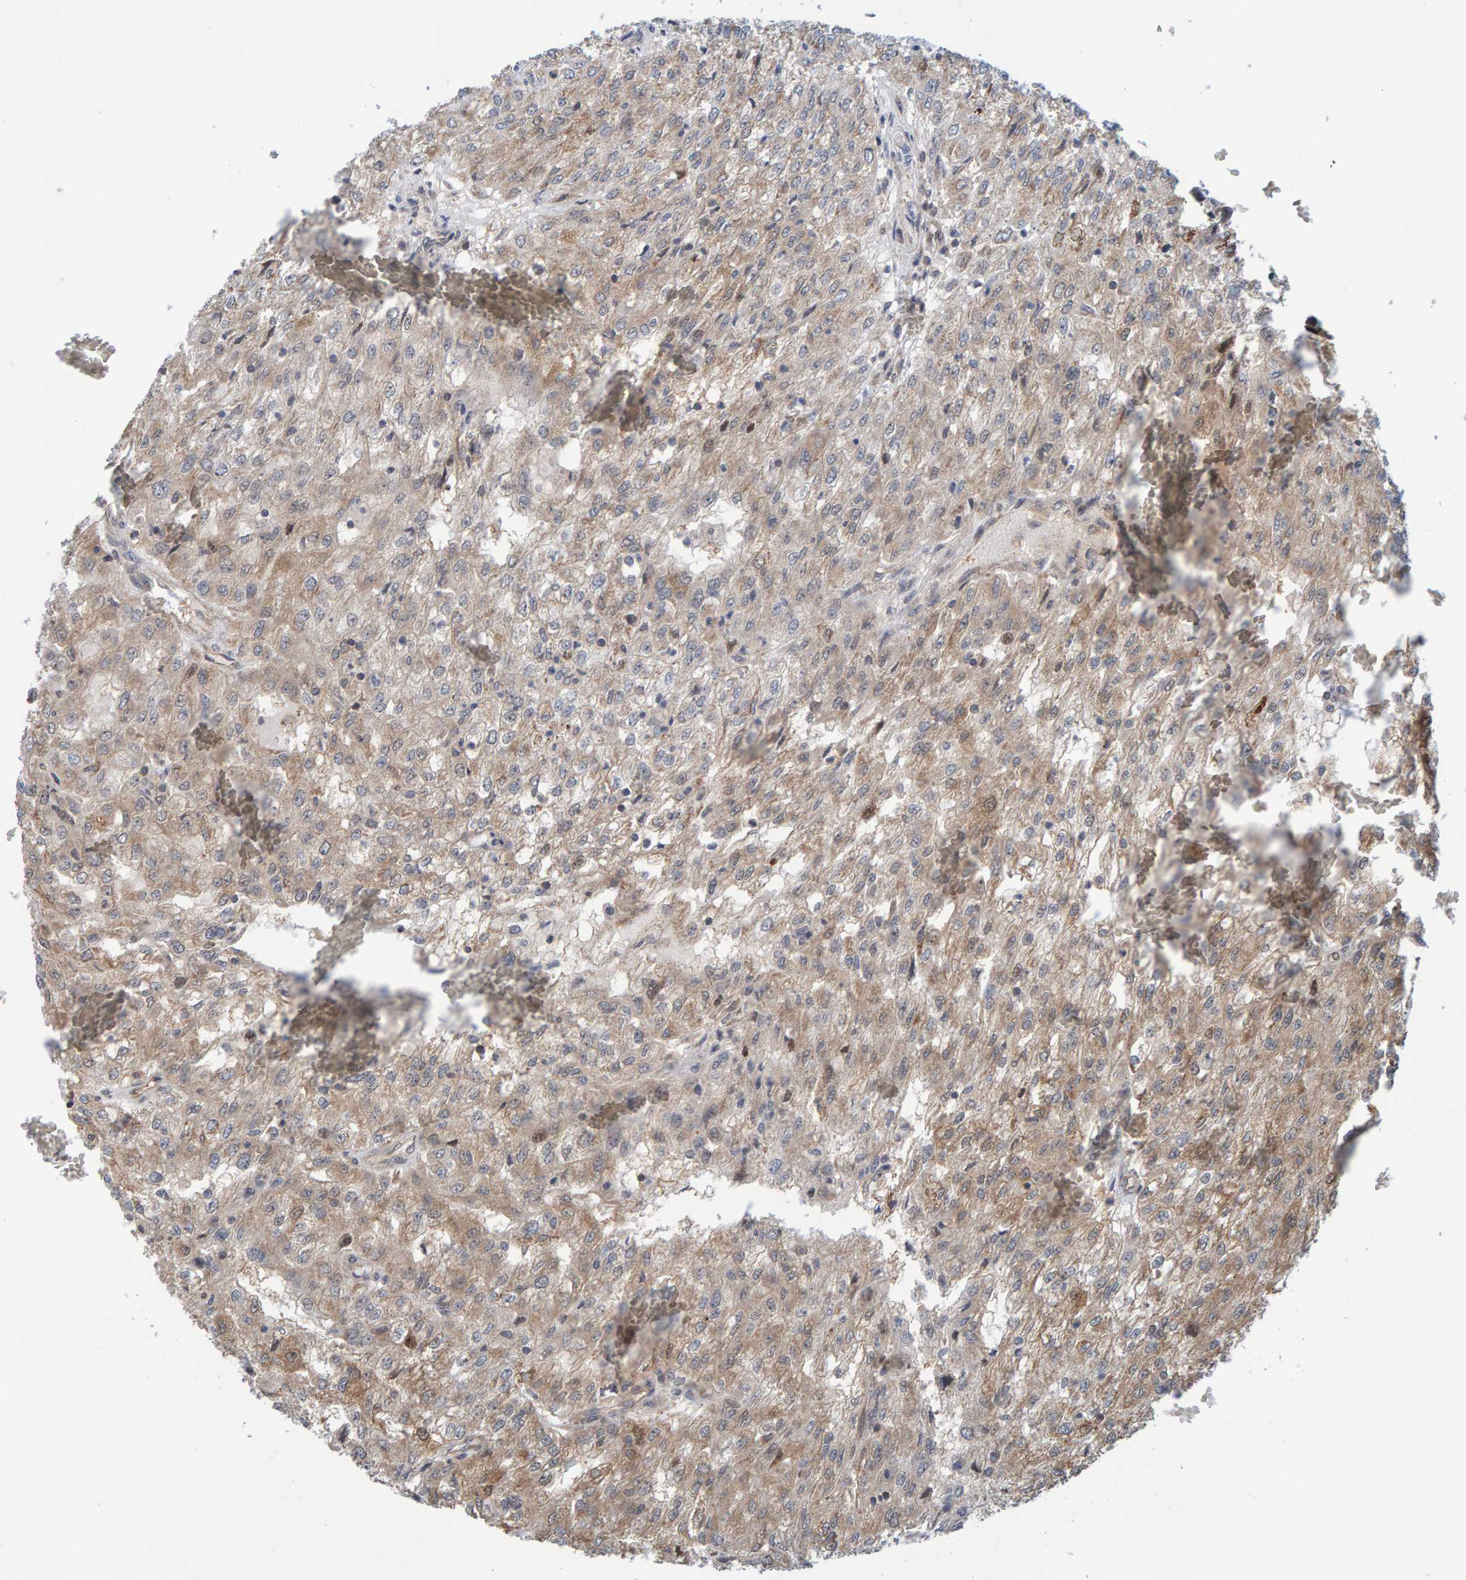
{"staining": {"intensity": "weak", "quantity": ">75%", "location": "cytoplasmic/membranous"}, "tissue": "renal cancer", "cell_type": "Tumor cells", "image_type": "cancer", "snomed": [{"axis": "morphology", "description": "Adenocarcinoma, NOS"}, {"axis": "topography", "description": "Kidney"}], "caption": "DAB immunohistochemical staining of human renal adenocarcinoma shows weak cytoplasmic/membranous protein expression in about >75% of tumor cells.", "gene": "SCRN2", "patient": {"sex": "female", "age": 54}}